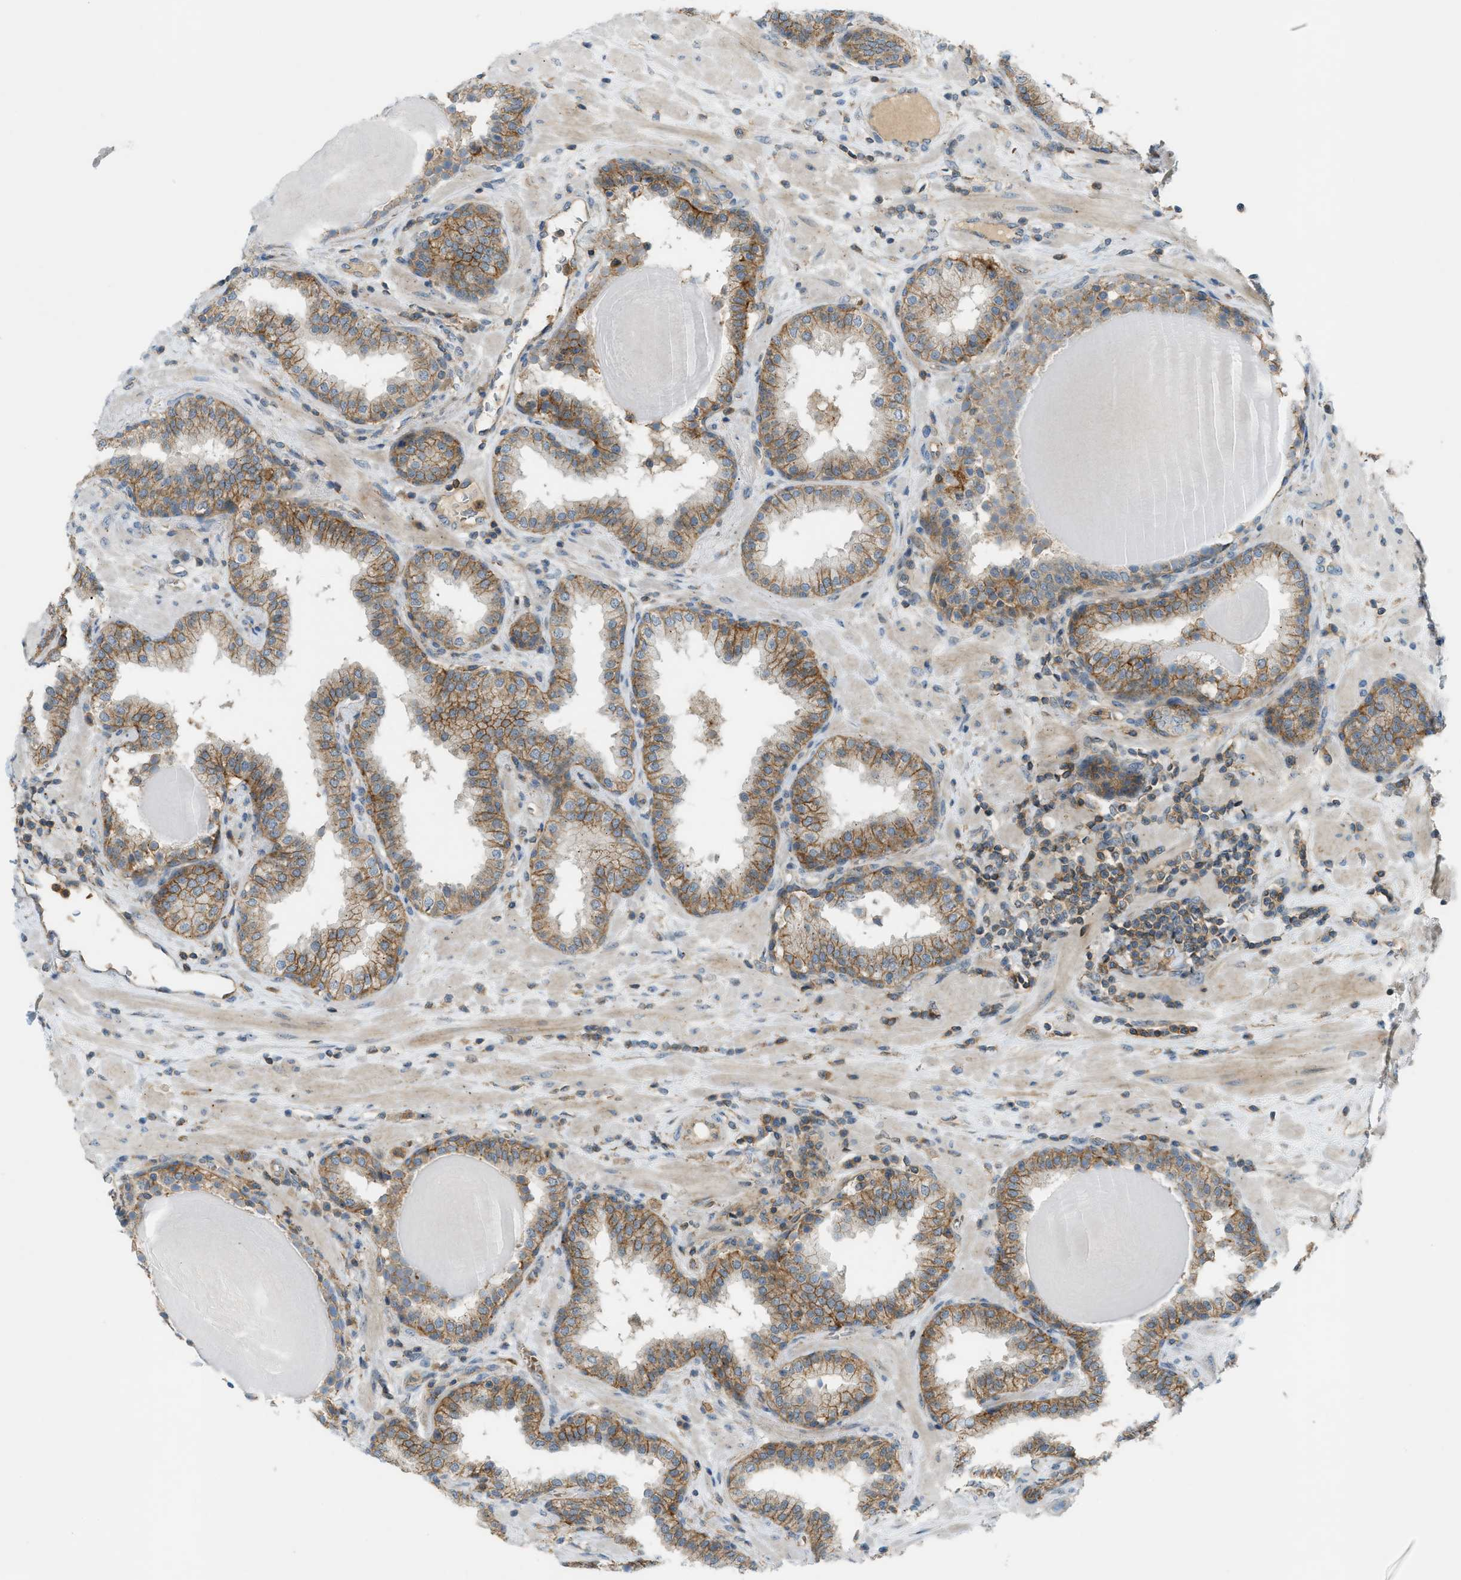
{"staining": {"intensity": "moderate", "quantity": ">75%", "location": "cytoplasmic/membranous"}, "tissue": "prostate", "cell_type": "Glandular cells", "image_type": "normal", "snomed": [{"axis": "morphology", "description": "Normal tissue, NOS"}, {"axis": "topography", "description": "Prostate"}], "caption": "Normal prostate demonstrates moderate cytoplasmic/membranous positivity in about >75% of glandular cells.", "gene": "GRK6", "patient": {"sex": "male", "age": 51}}